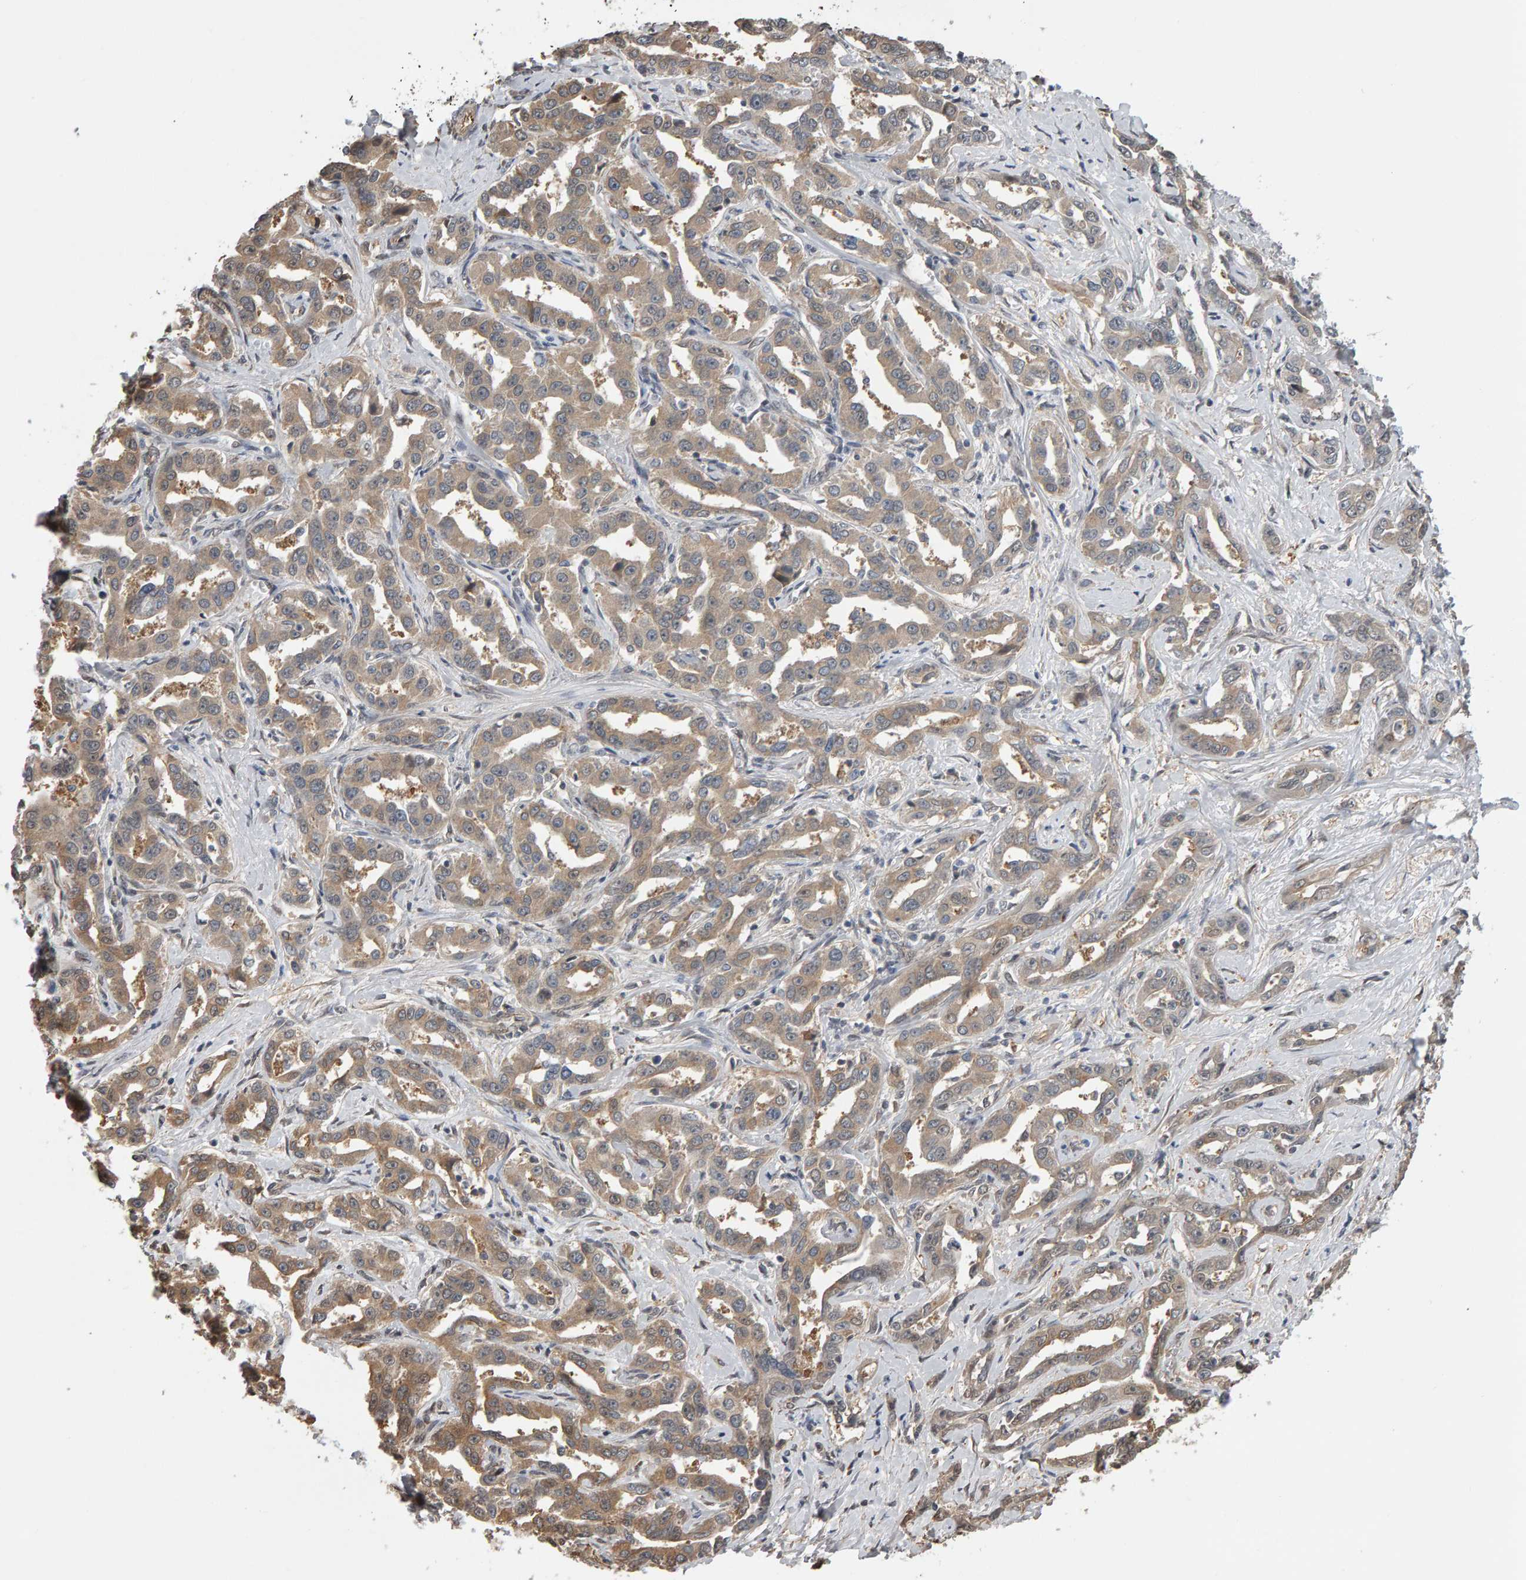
{"staining": {"intensity": "weak", "quantity": ">75%", "location": "cytoplasmic/membranous"}, "tissue": "liver cancer", "cell_type": "Tumor cells", "image_type": "cancer", "snomed": [{"axis": "morphology", "description": "Cholangiocarcinoma"}, {"axis": "topography", "description": "Liver"}], "caption": "Human liver cancer stained for a protein (brown) demonstrates weak cytoplasmic/membranous positive positivity in about >75% of tumor cells.", "gene": "COASY", "patient": {"sex": "male", "age": 59}}